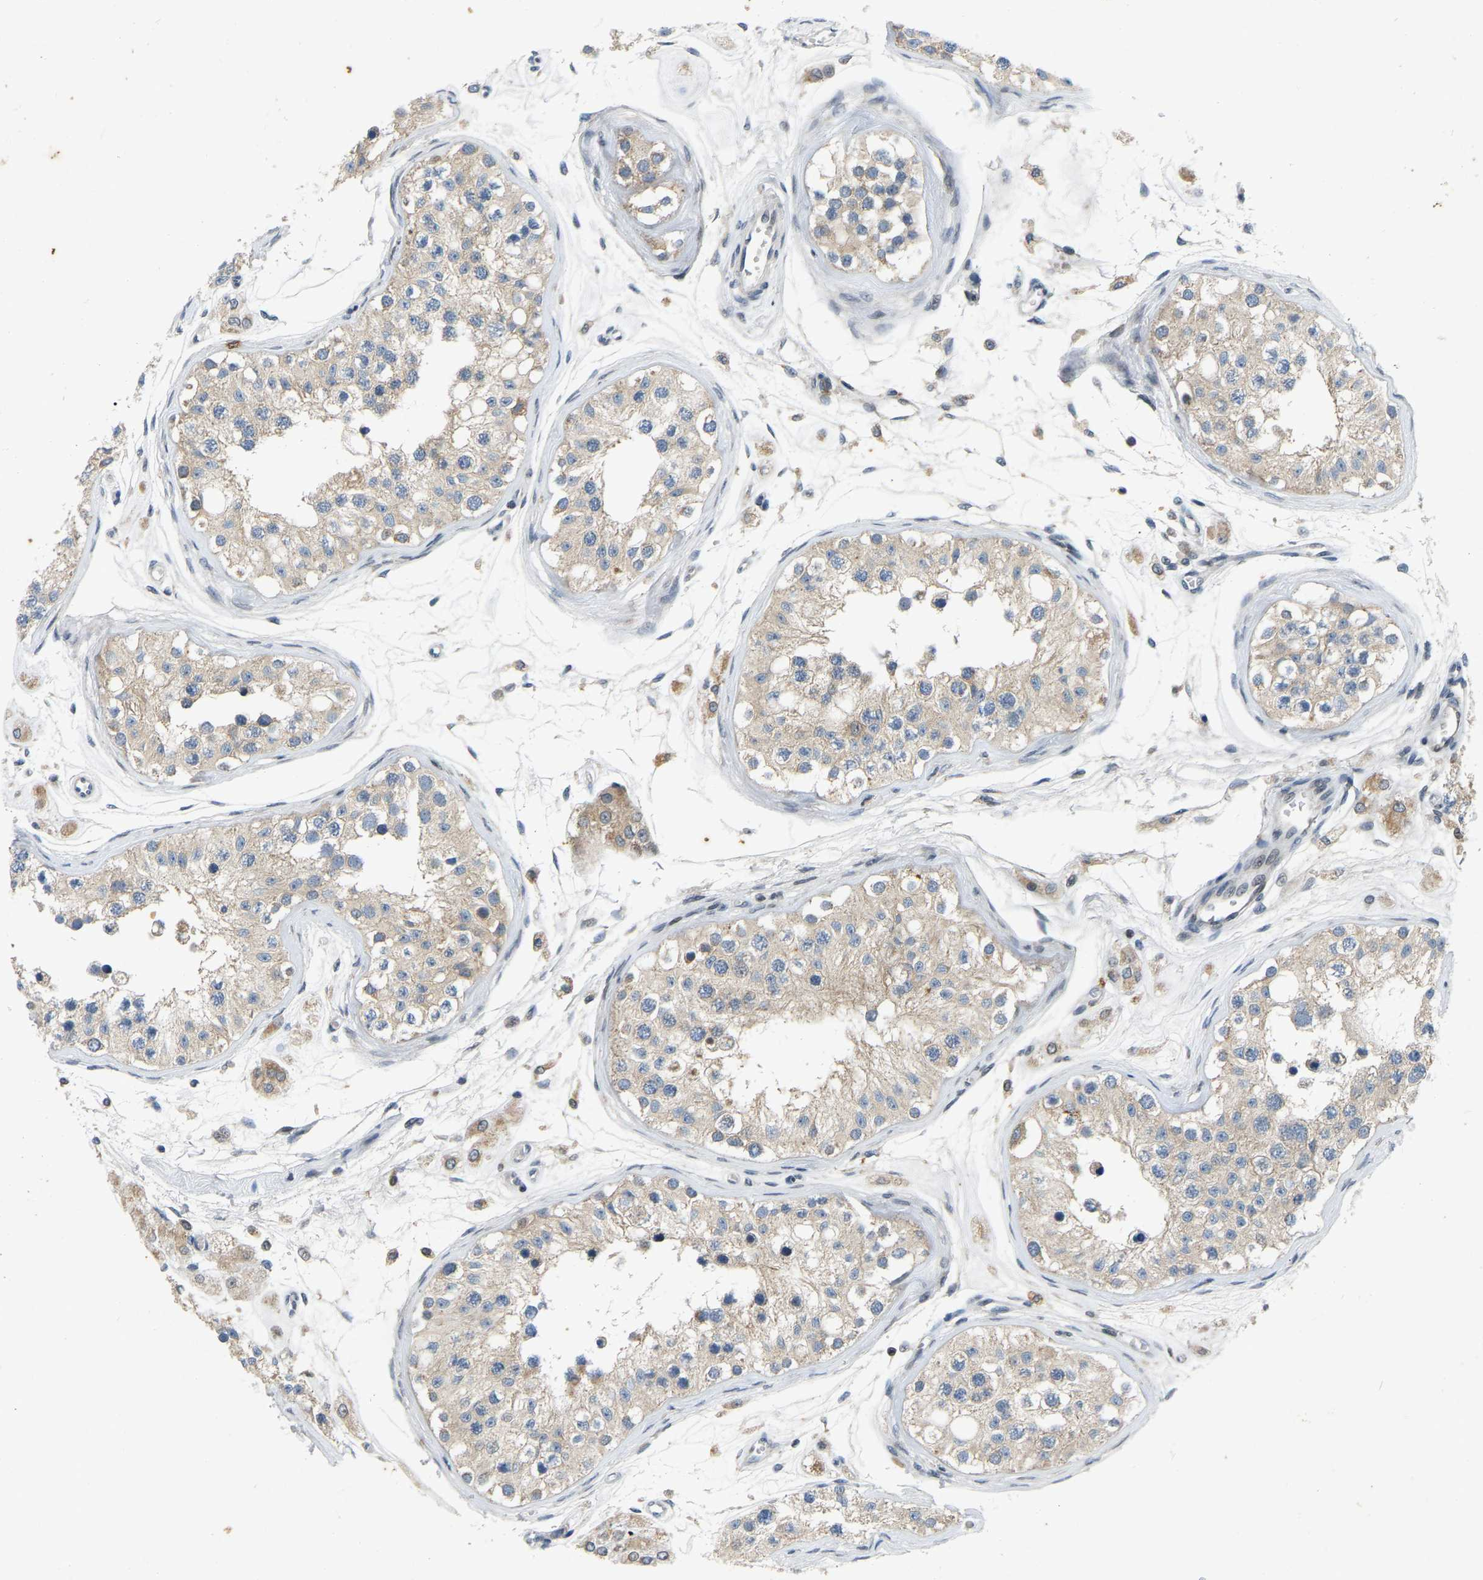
{"staining": {"intensity": "weak", "quantity": ">75%", "location": "cytoplasmic/membranous"}, "tissue": "testis", "cell_type": "Cells in seminiferous ducts", "image_type": "normal", "snomed": [{"axis": "morphology", "description": "Normal tissue, NOS"}, {"axis": "morphology", "description": "Adenocarcinoma, metastatic, NOS"}, {"axis": "topography", "description": "Testis"}], "caption": "Cells in seminiferous ducts display low levels of weak cytoplasmic/membranous staining in approximately >75% of cells in unremarkable testis. The staining was performed using DAB to visualize the protein expression in brown, while the nuclei were stained in blue with hematoxylin (Magnification: 20x).", "gene": "ENSG00000283765", "patient": {"sex": "male", "age": 26}}